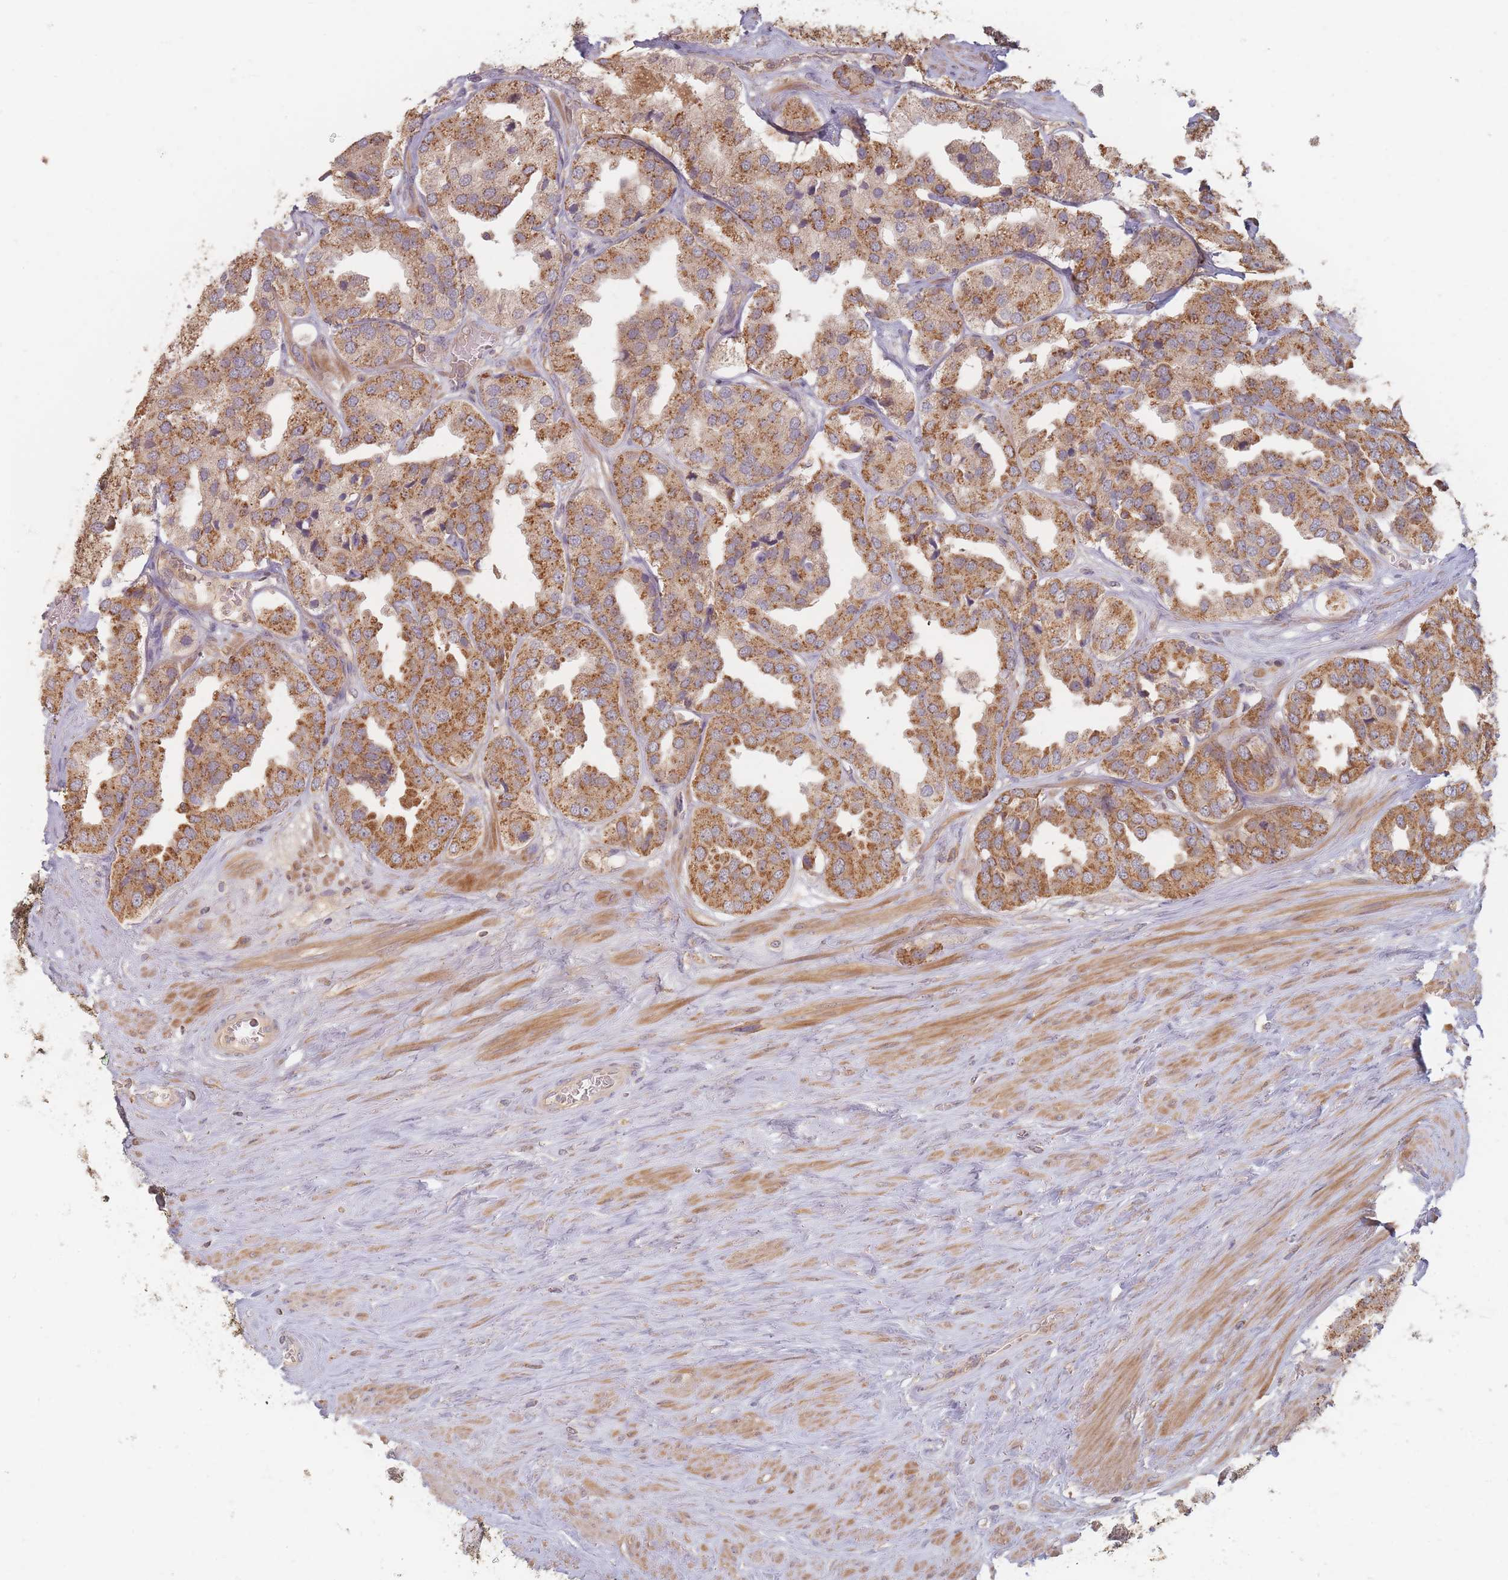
{"staining": {"intensity": "moderate", "quantity": ">75%", "location": "cytoplasmic/membranous"}, "tissue": "prostate cancer", "cell_type": "Tumor cells", "image_type": "cancer", "snomed": [{"axis": "morphology", "description": "Adenocarcinoma, High grade"}, {"axis": "topography", "description": "Prostate"}], "caption": "Prostate cancer was stained to show a protein in brown. There is medium levels of moderate cytoplasmic/membranous staining in about >75% of tumor cells. (Brightfield microscopy of DAB IHC at high magnification).", "gene": "SLC35F3", "patient": {"sex": "male", "age": 63}}